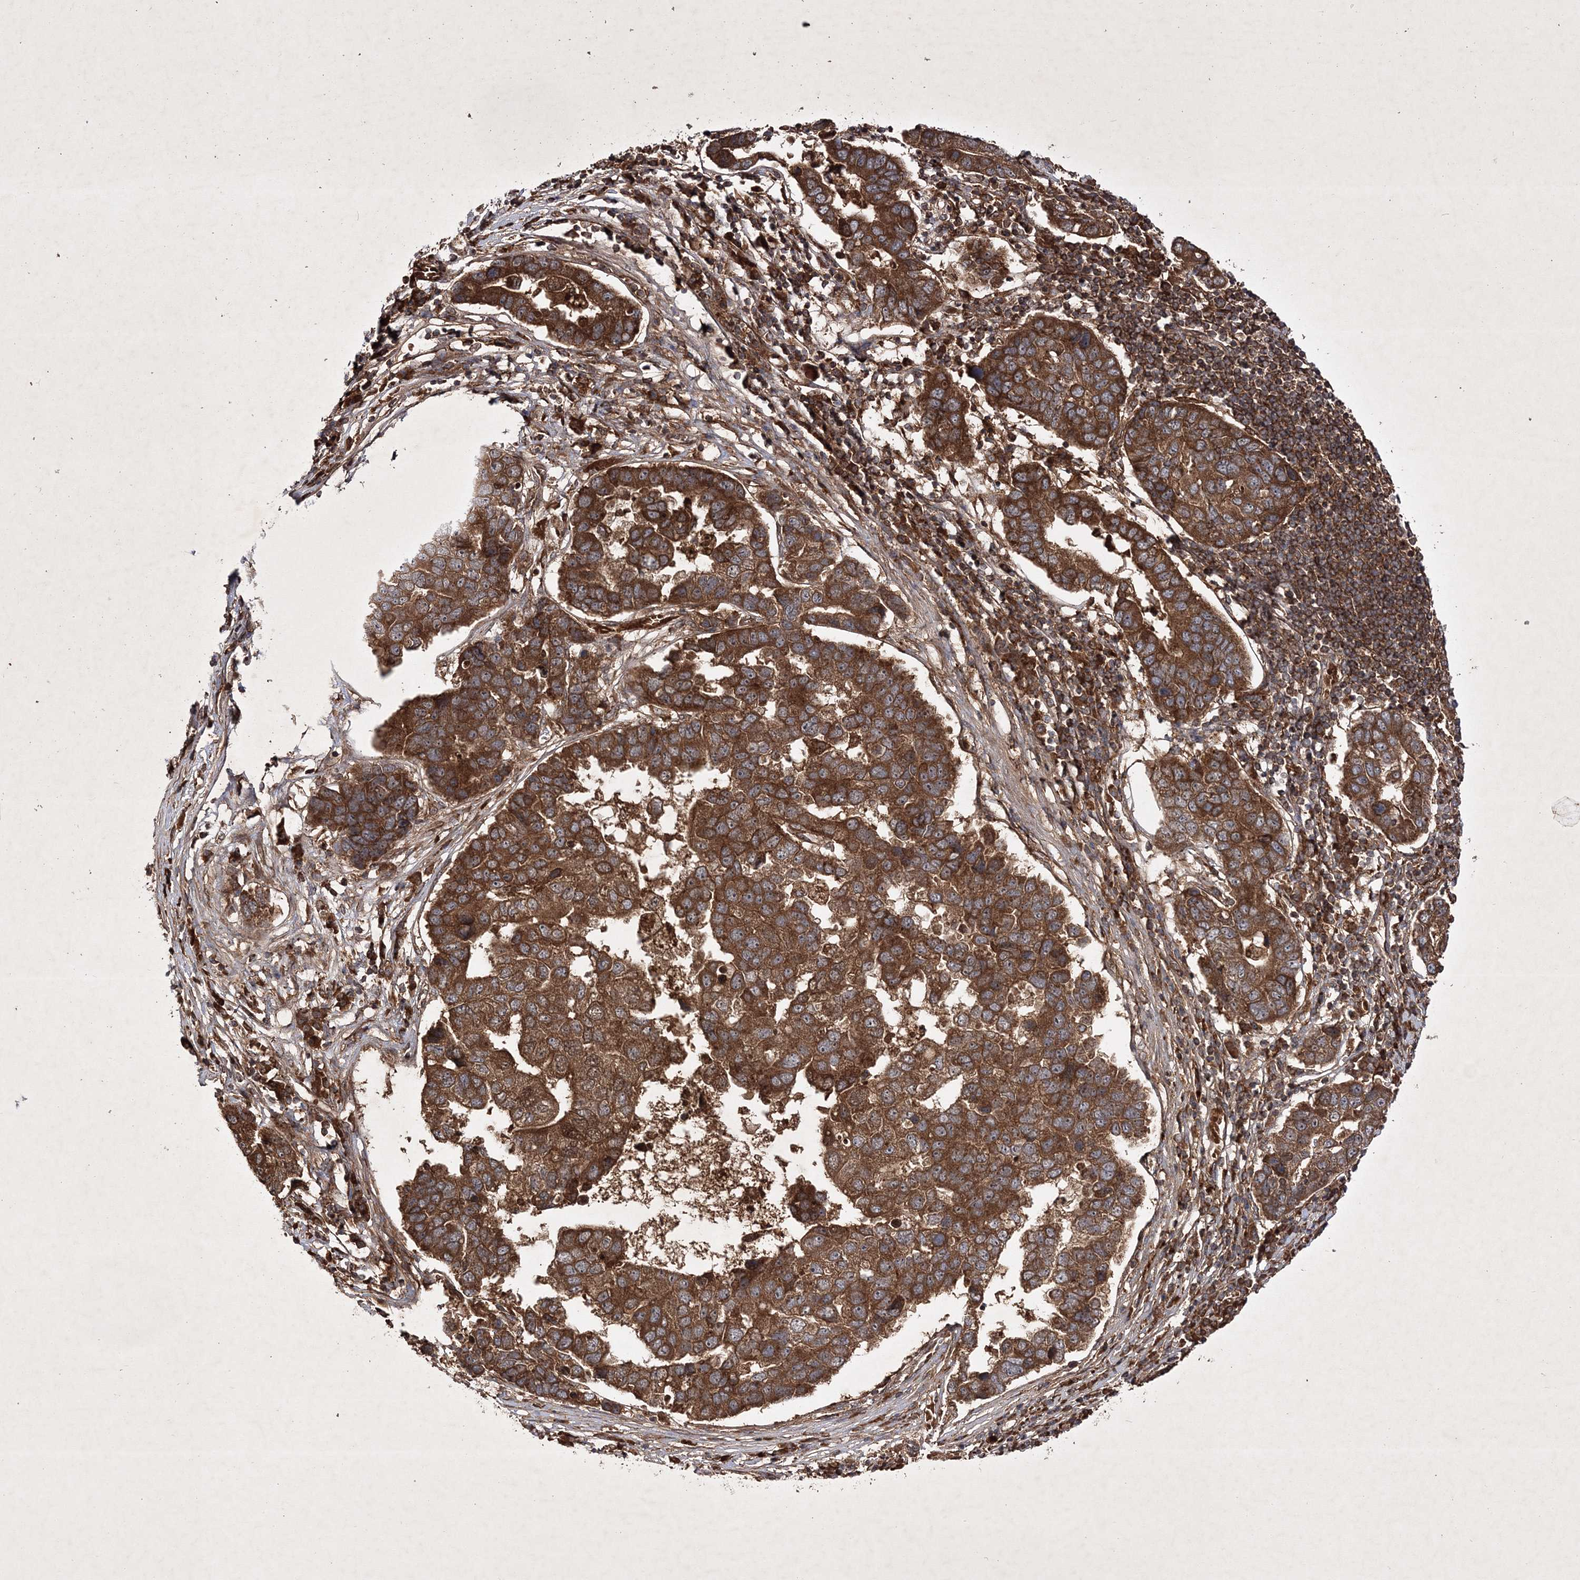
{"staining": {"intensity": "strong", "quantity": ">75%", "location": "cytoplasmic/membranous"}, "tissue": "pancreatic cancer", "cell_type": "Tumor cells", "image_type": "cancer", "snomed": [{"axis": "morphology", "description": "Adenocarcinoma, NOS"}, {"axis": "topography", "description": "Pancreas"}], "caption": "The immunohistochemical stain highlights strong cytoplasmic/membranous positivity in tumor cells of pancreatic adenocarcinoma tissue. The protein is shown in brown color, while the nuclei are stained blue.", "gene": "DNAJC13", "patient": {"sex": "female", "age": 61}}